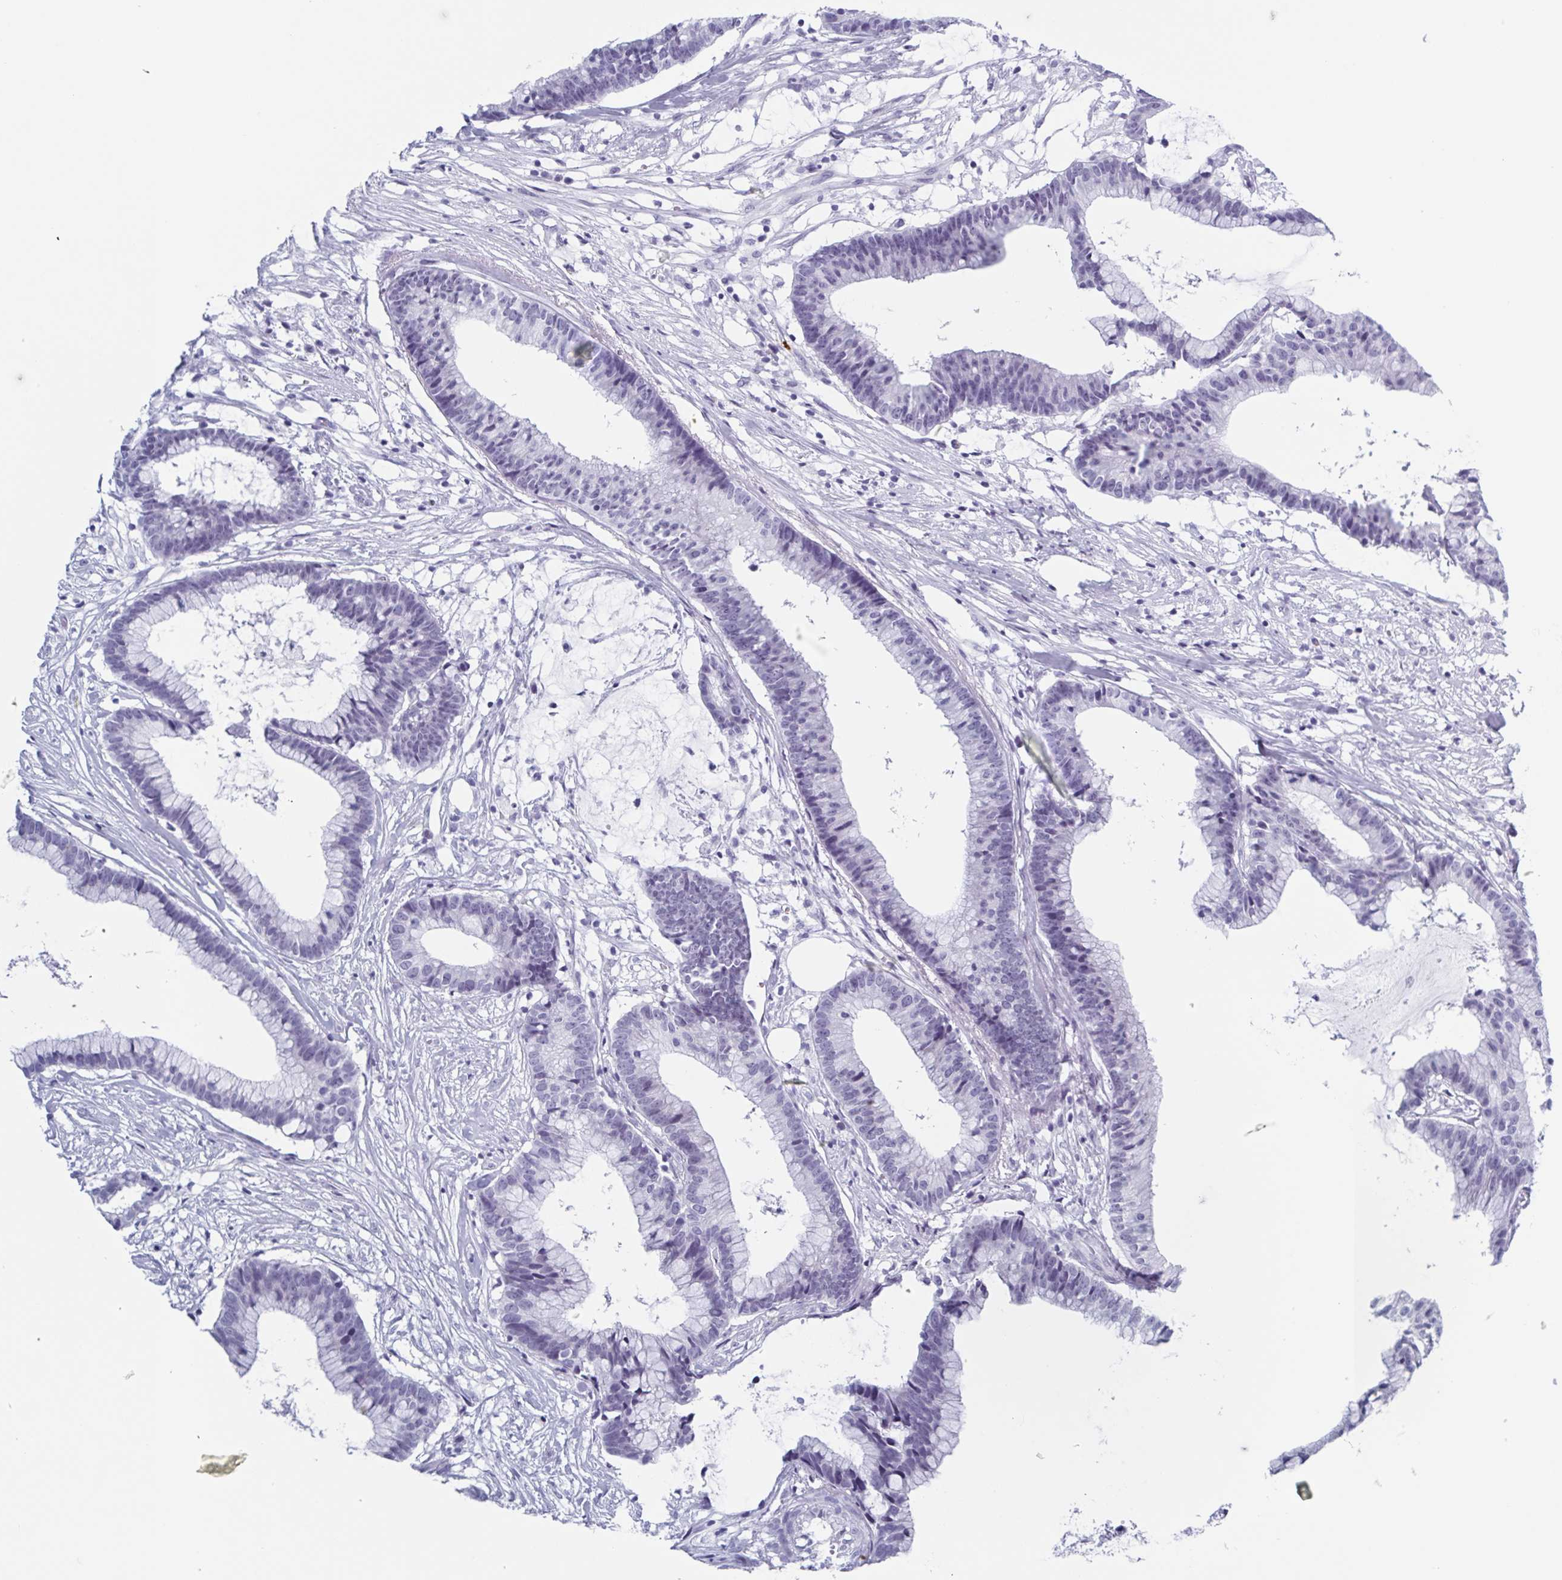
{"staining": {"intensity": "negative", "quantity": "none", "location": "none"}, "tissue": "colorectal cancer", "cell_type": "Tumor cells", "image_type": "cancer", "snomed": [{"axis": "morphology", "description": "Adenocarcinoma, NOS"}, {"axis": "topography", "description": "Colon"}], "caption": "Human colorectal adenocarcinoma stained for a protein using immunohistochemistry reveals no positivity in tumor cells.", "gene": "ZFP64", "patient": {"sex": "female", "age": 78}}